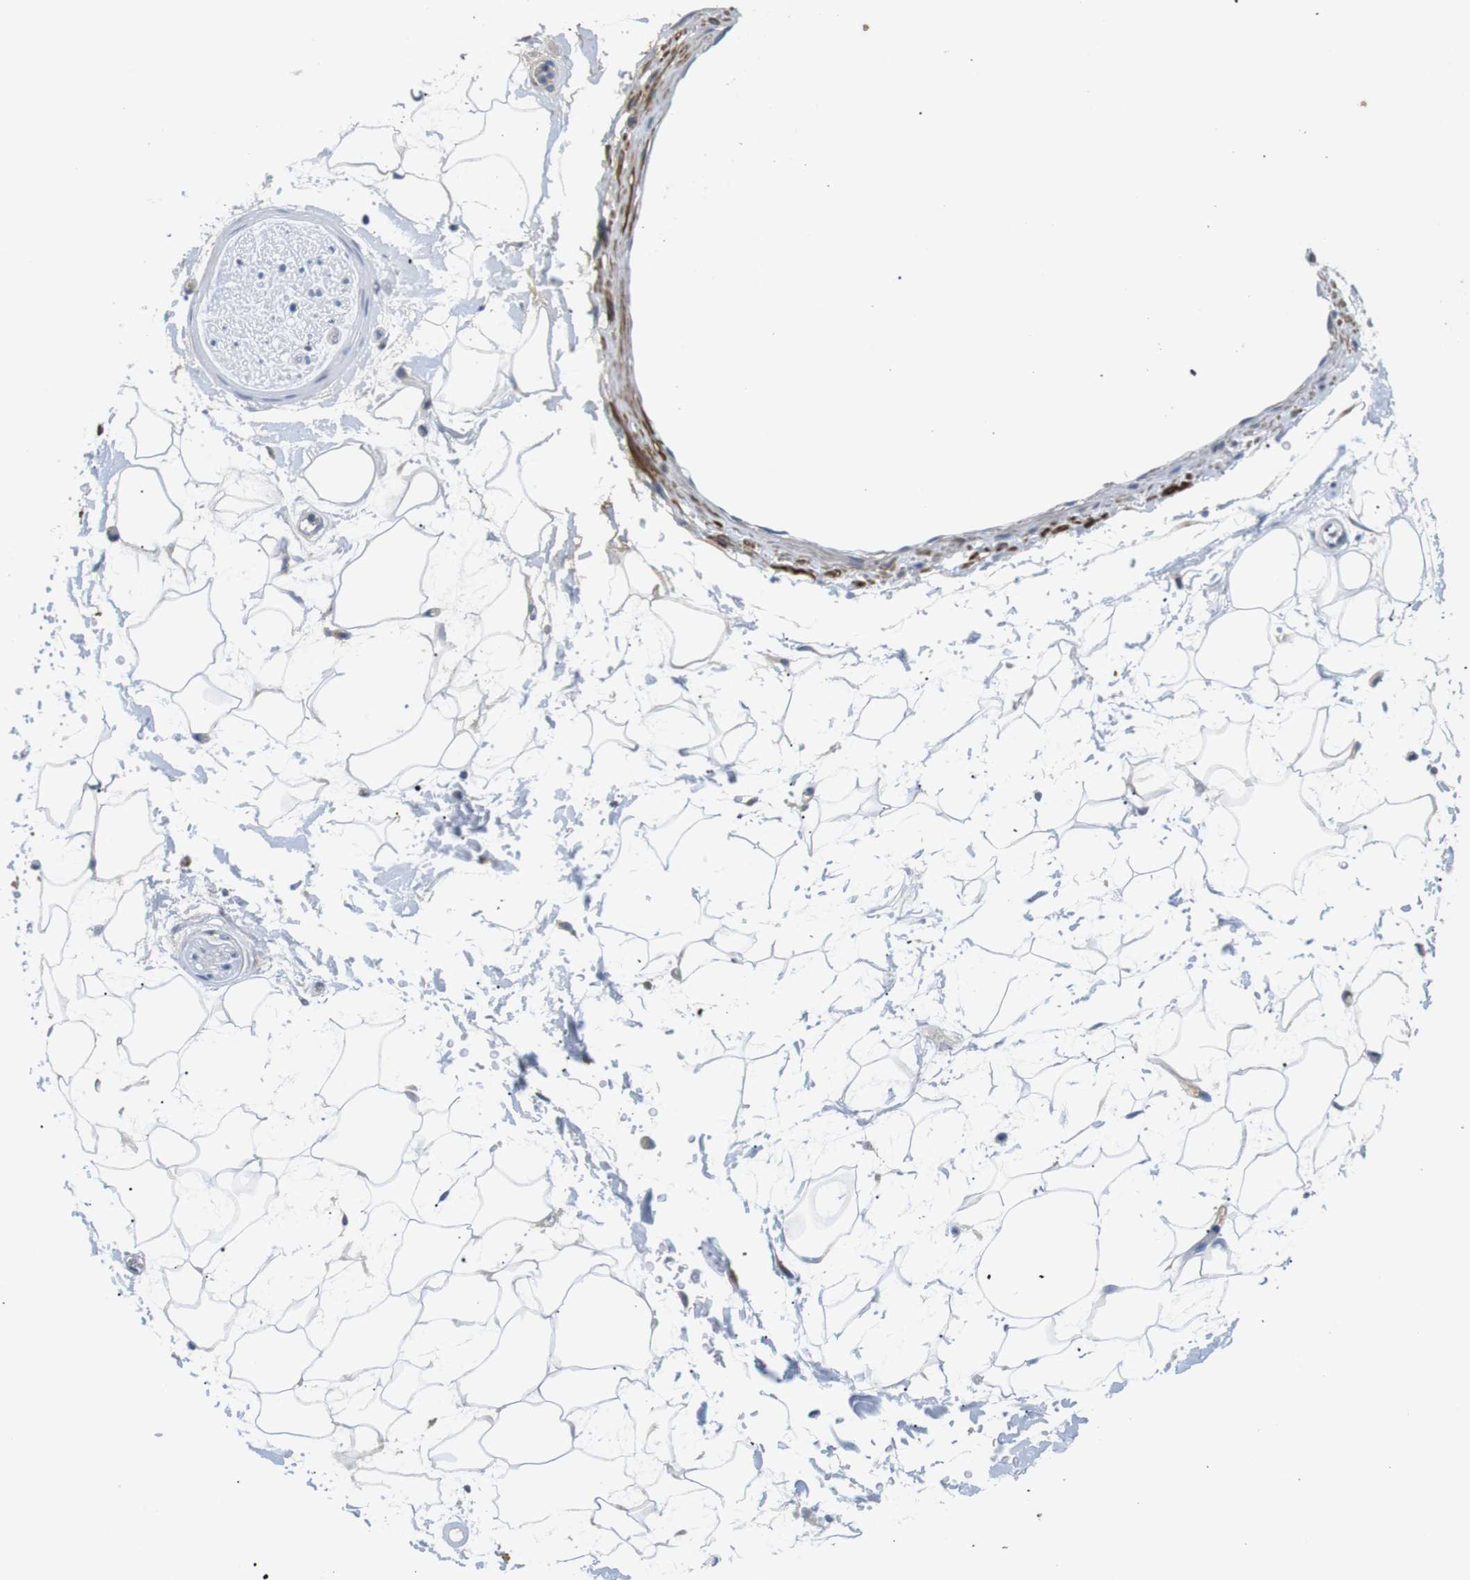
{"staining": {"intensity": "negative", "quantity": "none", "location": "none"}, "tissue": "adipose tissue", "cell_type": "Adipocytes", "image_type": "normal", "snomed": [{"axis": "morphology", "description": "Normal tissue, NOS"}, {"axis": "topography", "description": "Soft tissue"}], "caption": "A high-resolution image shows IHC staining of benign adipose tissue, which exhibits no significant expression in adipocytes.", "gene": "UNC5CL", "patient": {"sex": "male", "age": 72}}